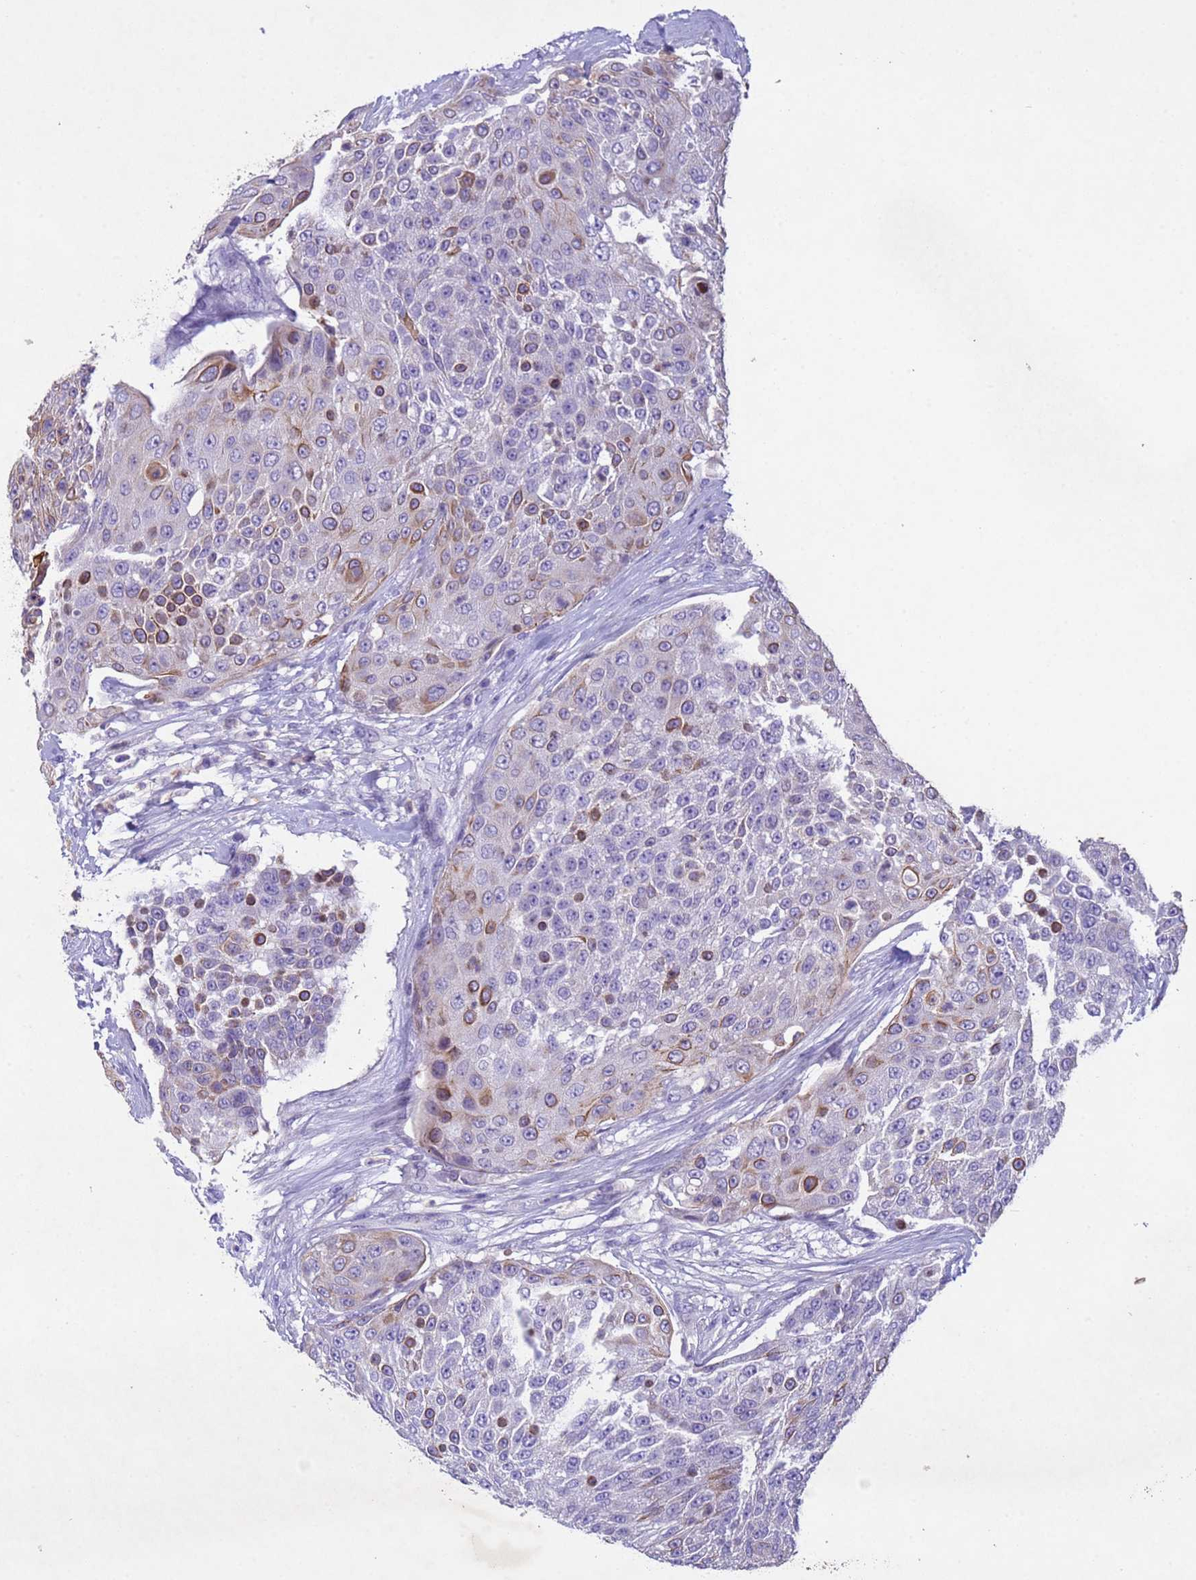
{"staining": {"intensity": "moderate", "quantity": "<25%", "location": "cytoplasmic/membranous"}, "tissue": "urothelial cancer", "cell_type": "Tumor cells", "image_type": "cancer", "snomed": [{"axis": "morphology", "description": "Urothelial carcinoma, High grade"}, {"axis": "topography", "description": "Urinary bladder"}], "caption": "Immunohistochemistry (IHC) staining of urothelial cancer, which exhibits low levels of moderate cytoplasmic/membranous expression in approximately <25% of tumor cells indicating moderate cytoplasmic/membranous protein positivity. The staining was performed using DAB (3,3'-diaminobenzidine) (brown) for protein detection and nuclei were counterstained in hematoxylin (blue).", "gene": "NLRP11", "patient": {"sex": "female", "age": 63}}